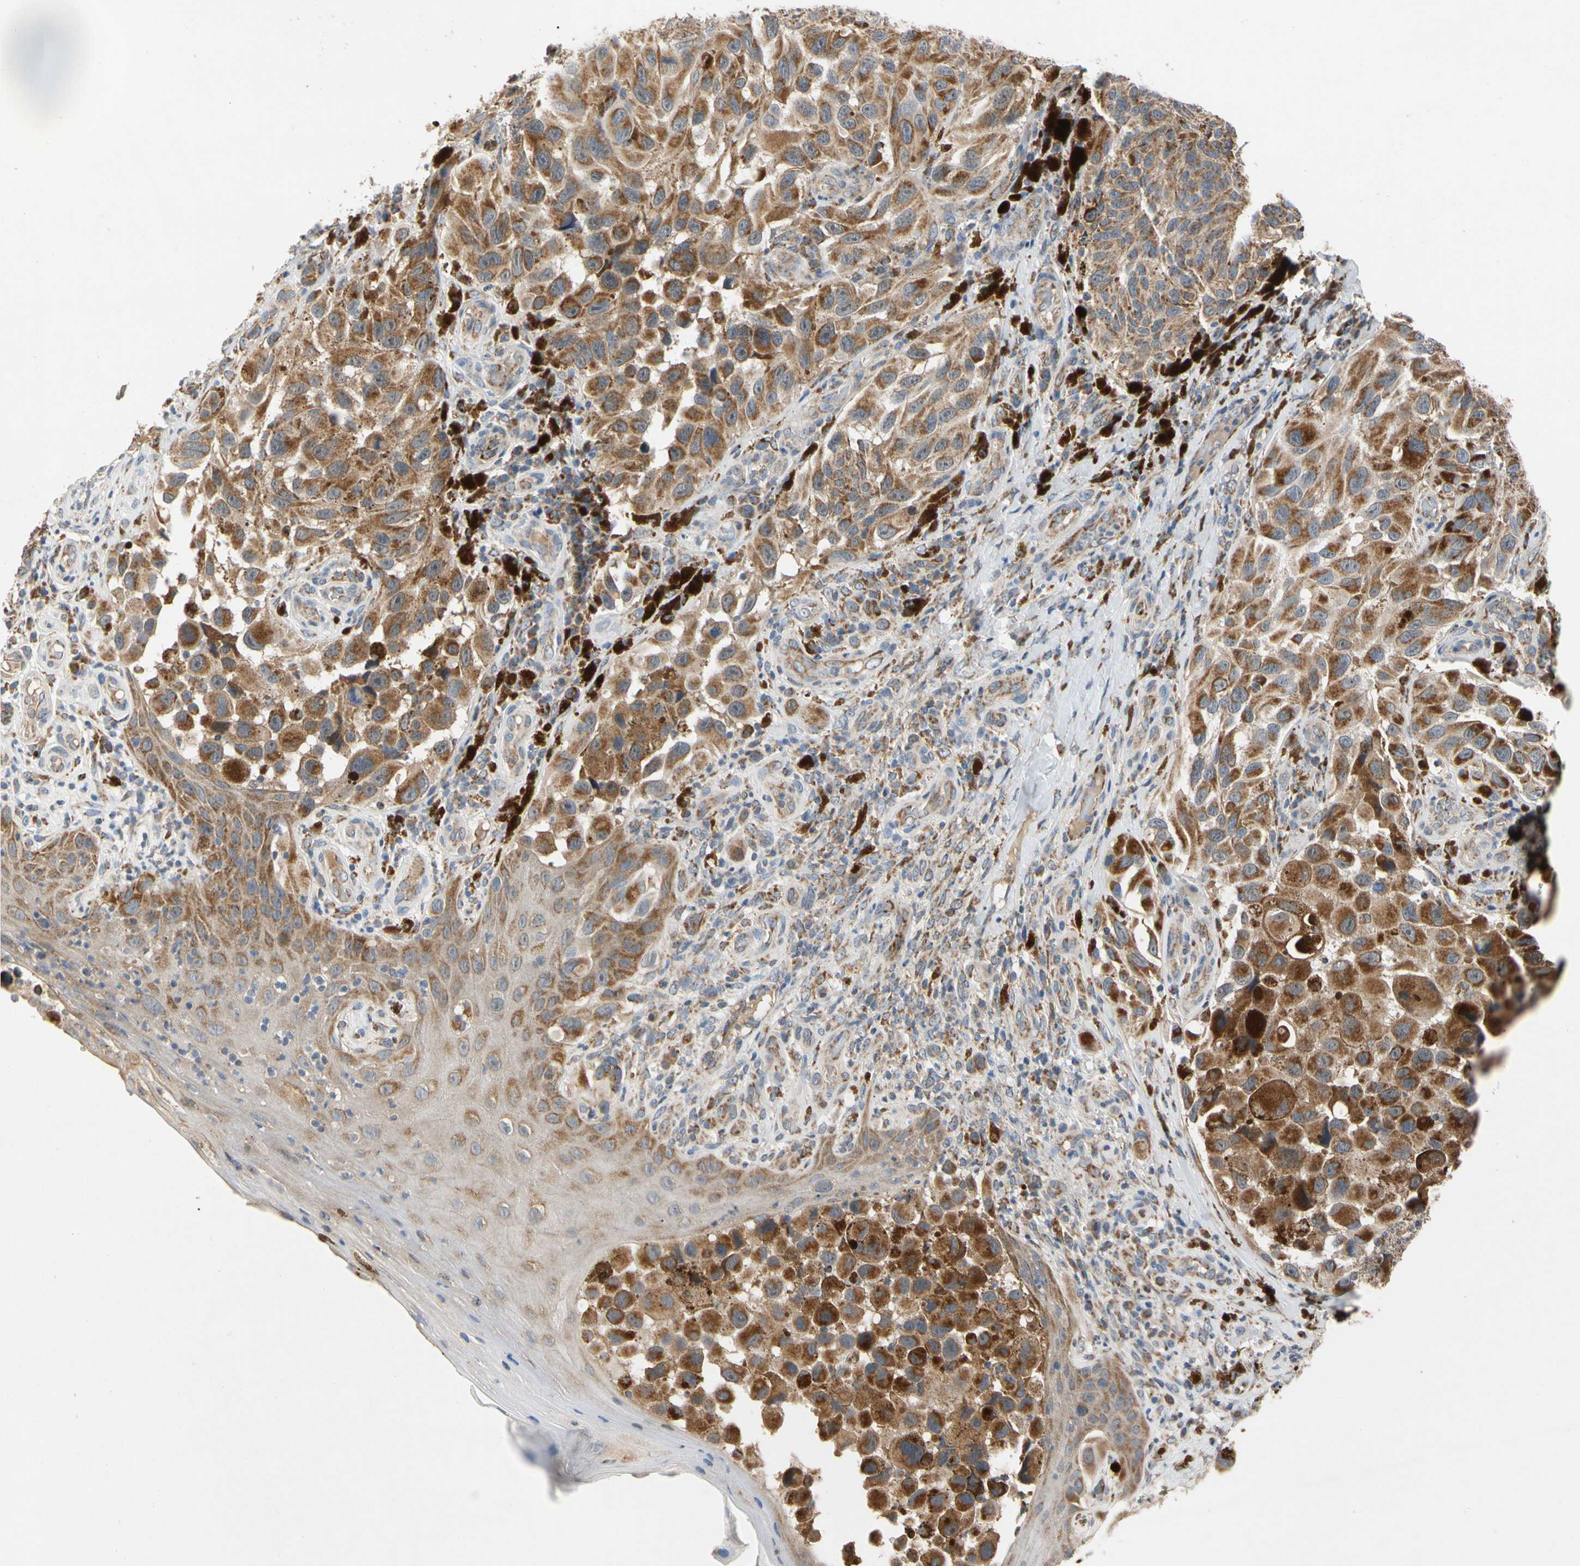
{"staining": {"intensity": "strong", "quantity": ">75%", "location": "cytoplasmic/membranous"}, "tissue": "melanoma", "cell_type": "Tumor cells", "image_type": "cancer", "snomed": [{"axis": "morphology", "description": "Malignant melanoma, NOS"}, {"axis": "topography", "description": "Skin"}], "caption": "High-magnification brightfield microscopy of melanoma stained with DAB (brown) and counterstained with hematoxylin (blue). tumor cells exhibit strong cytoplasmic/membranous expression is appreciated in about>75% of cells.", "gene": "GPD2", "patient": {"sex": "female", "age": 73}}